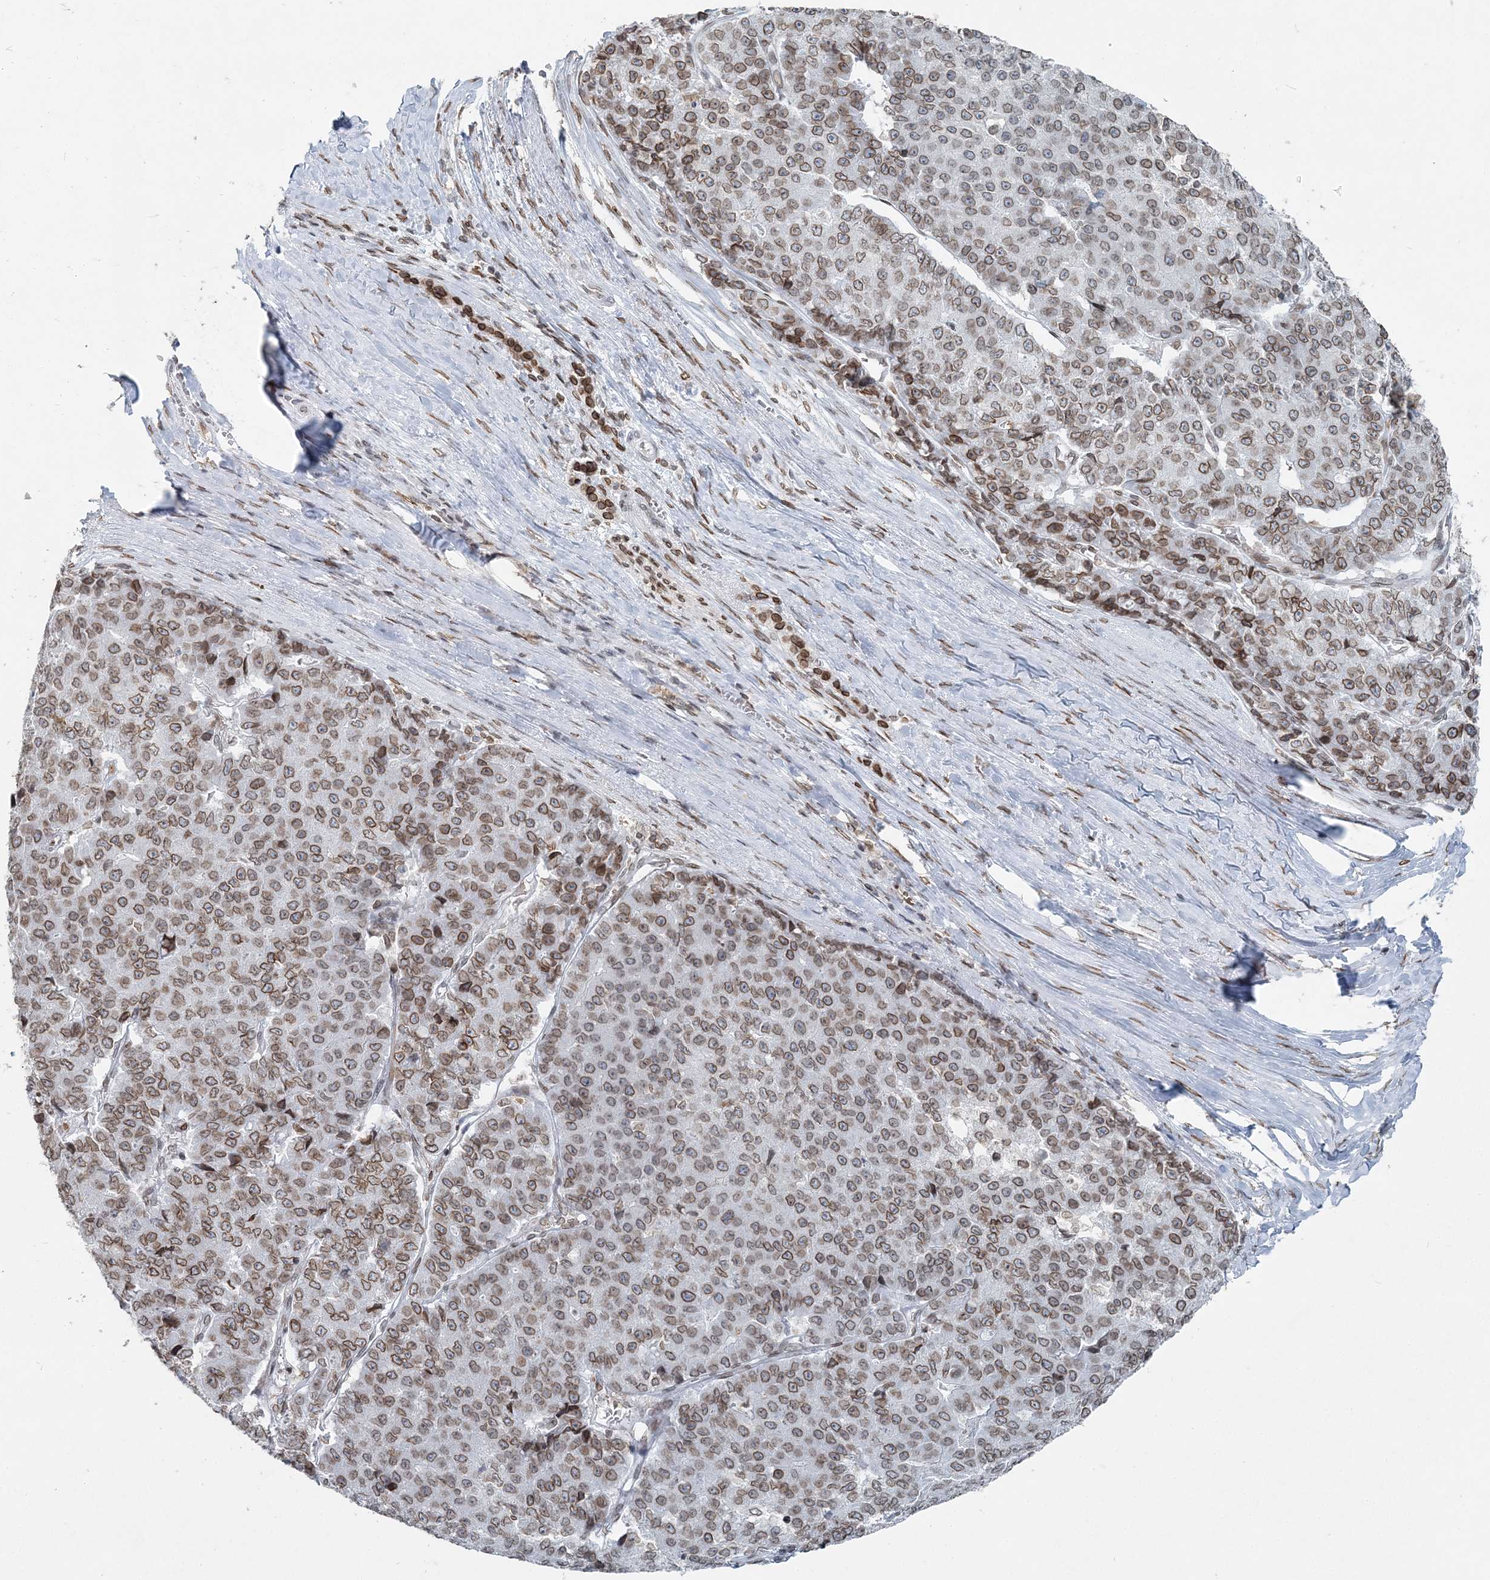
{"staining": {"intensity": "moderate", "quantity": ">75%", "location": "cytoplasmic/membranous,nuclear"}, "tissue": "pancreatic cancer", "cell_type": "Tumor cells", "image_type": "cancer", "snomed": [{"axis": "morphology", "description": "Adenocarcinoma, NOS"}, {"axis": "topography", "description": "Pancreas"}], "caption": "An immunohistochemistry (IHC) micrograph of neoplastic tissue is shown. Protein staining in brown shows moderate cytoplasmic/membranous and nuclear positivity in adenocarcinoma (pancreatic) within tumor cells. (IHC, brightfield microscopy, high magnification).", "gene": "GJD4", "patient": {"sex": "male", "age": 50}}